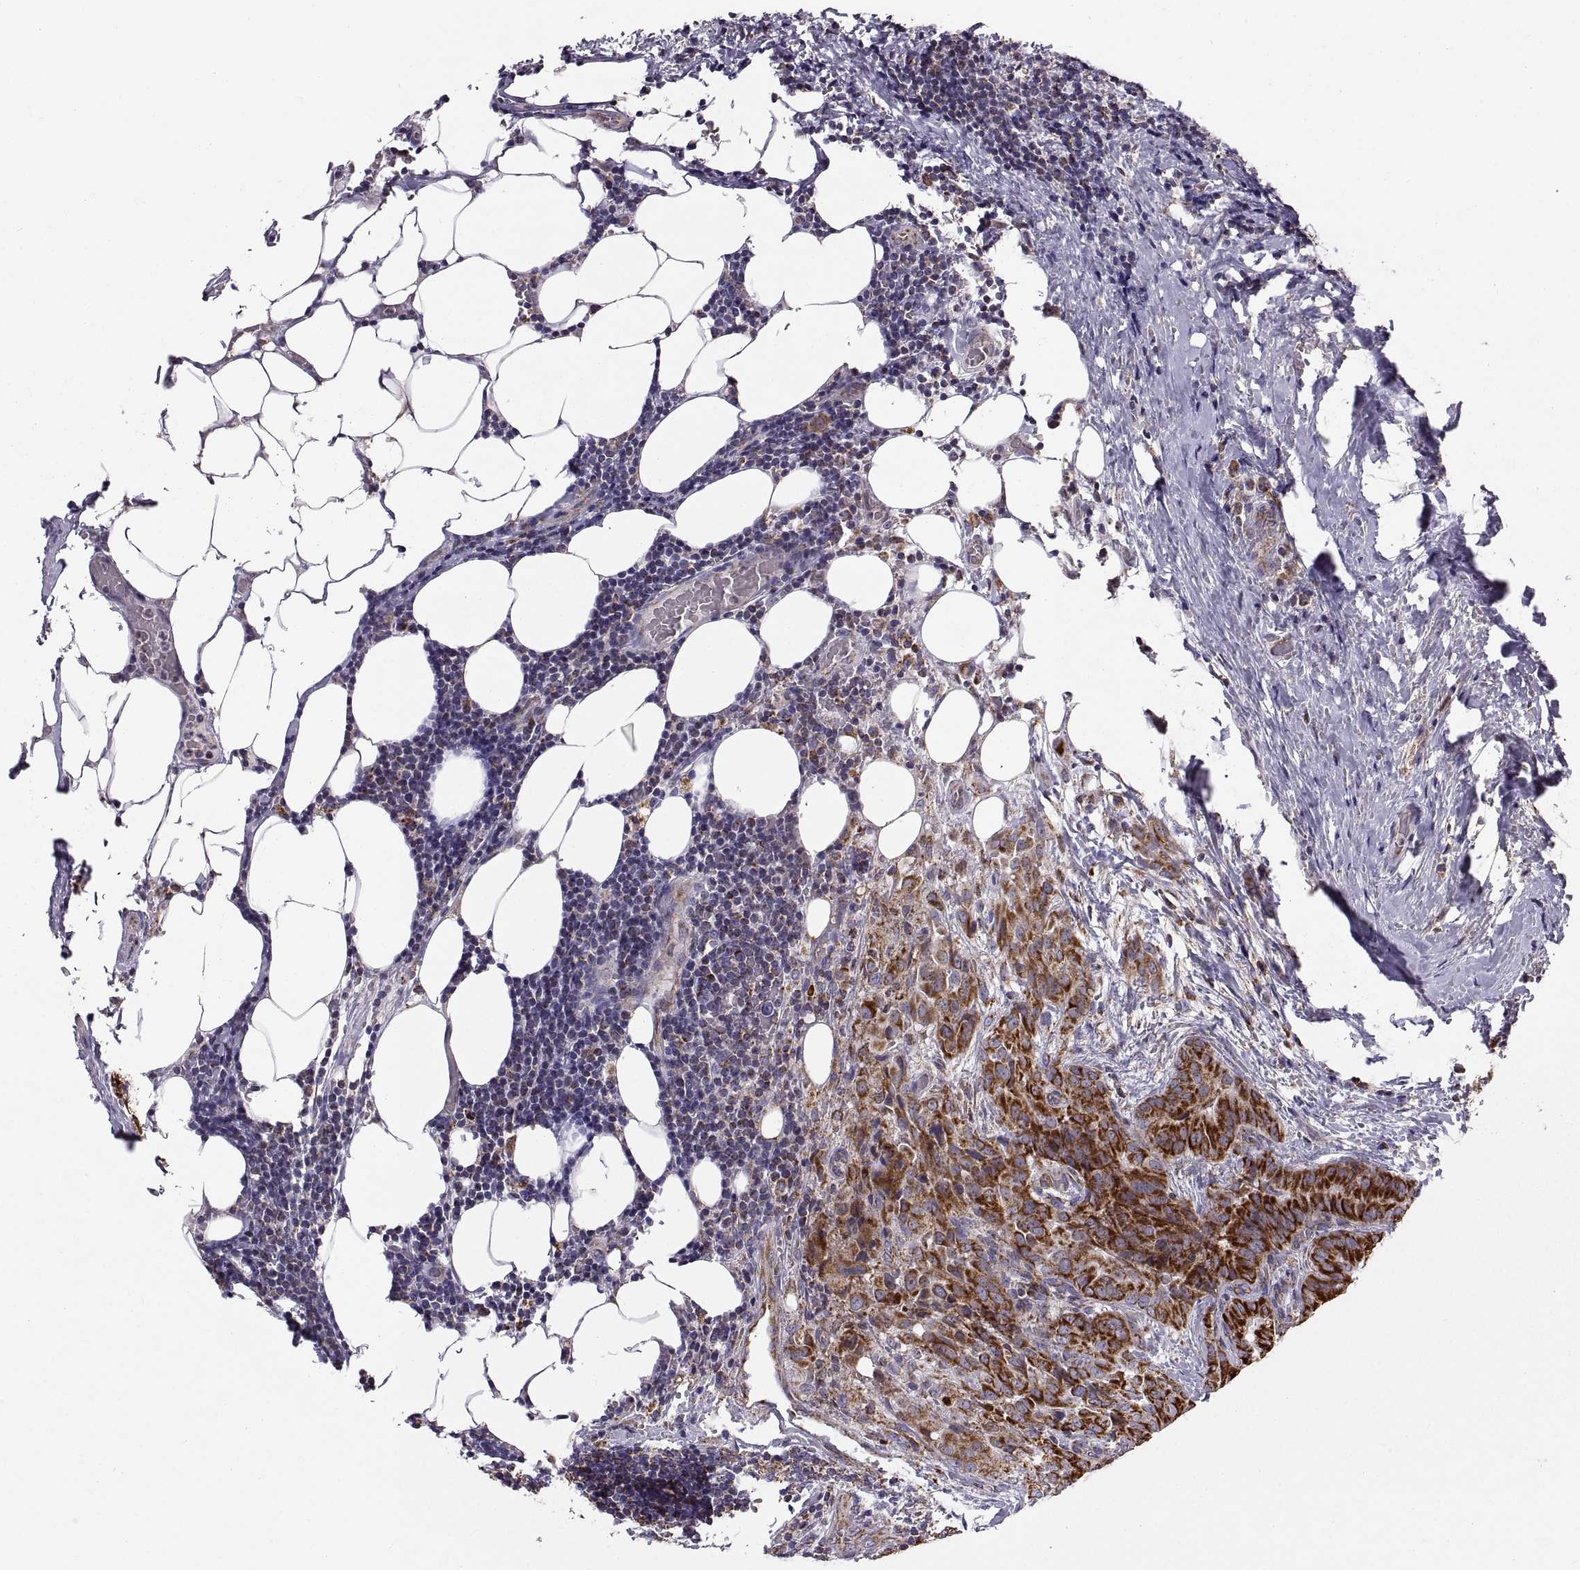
{"staining": {"intensity": "strong", "quantity": ">75%", "location": "cytoplasmic/membranous"}, "tissue": "thyroid cancer", "cell_type": "Tumor cells", "image_type": "cancer", "snomed": [{"axis": "morphology", "description": "Papillary adenocarcinoma, NOS"}, {"axis": "topography", "description": "Thyroid gland"}], "caption": "Immunohistochemical staining of thyroid cancer demonstrates strong cytoplasmic/membranous protein staining in approximately >75% of tumor cells.", "gene": "ARSD", "patient": {"sex": "male", "age": 61}}